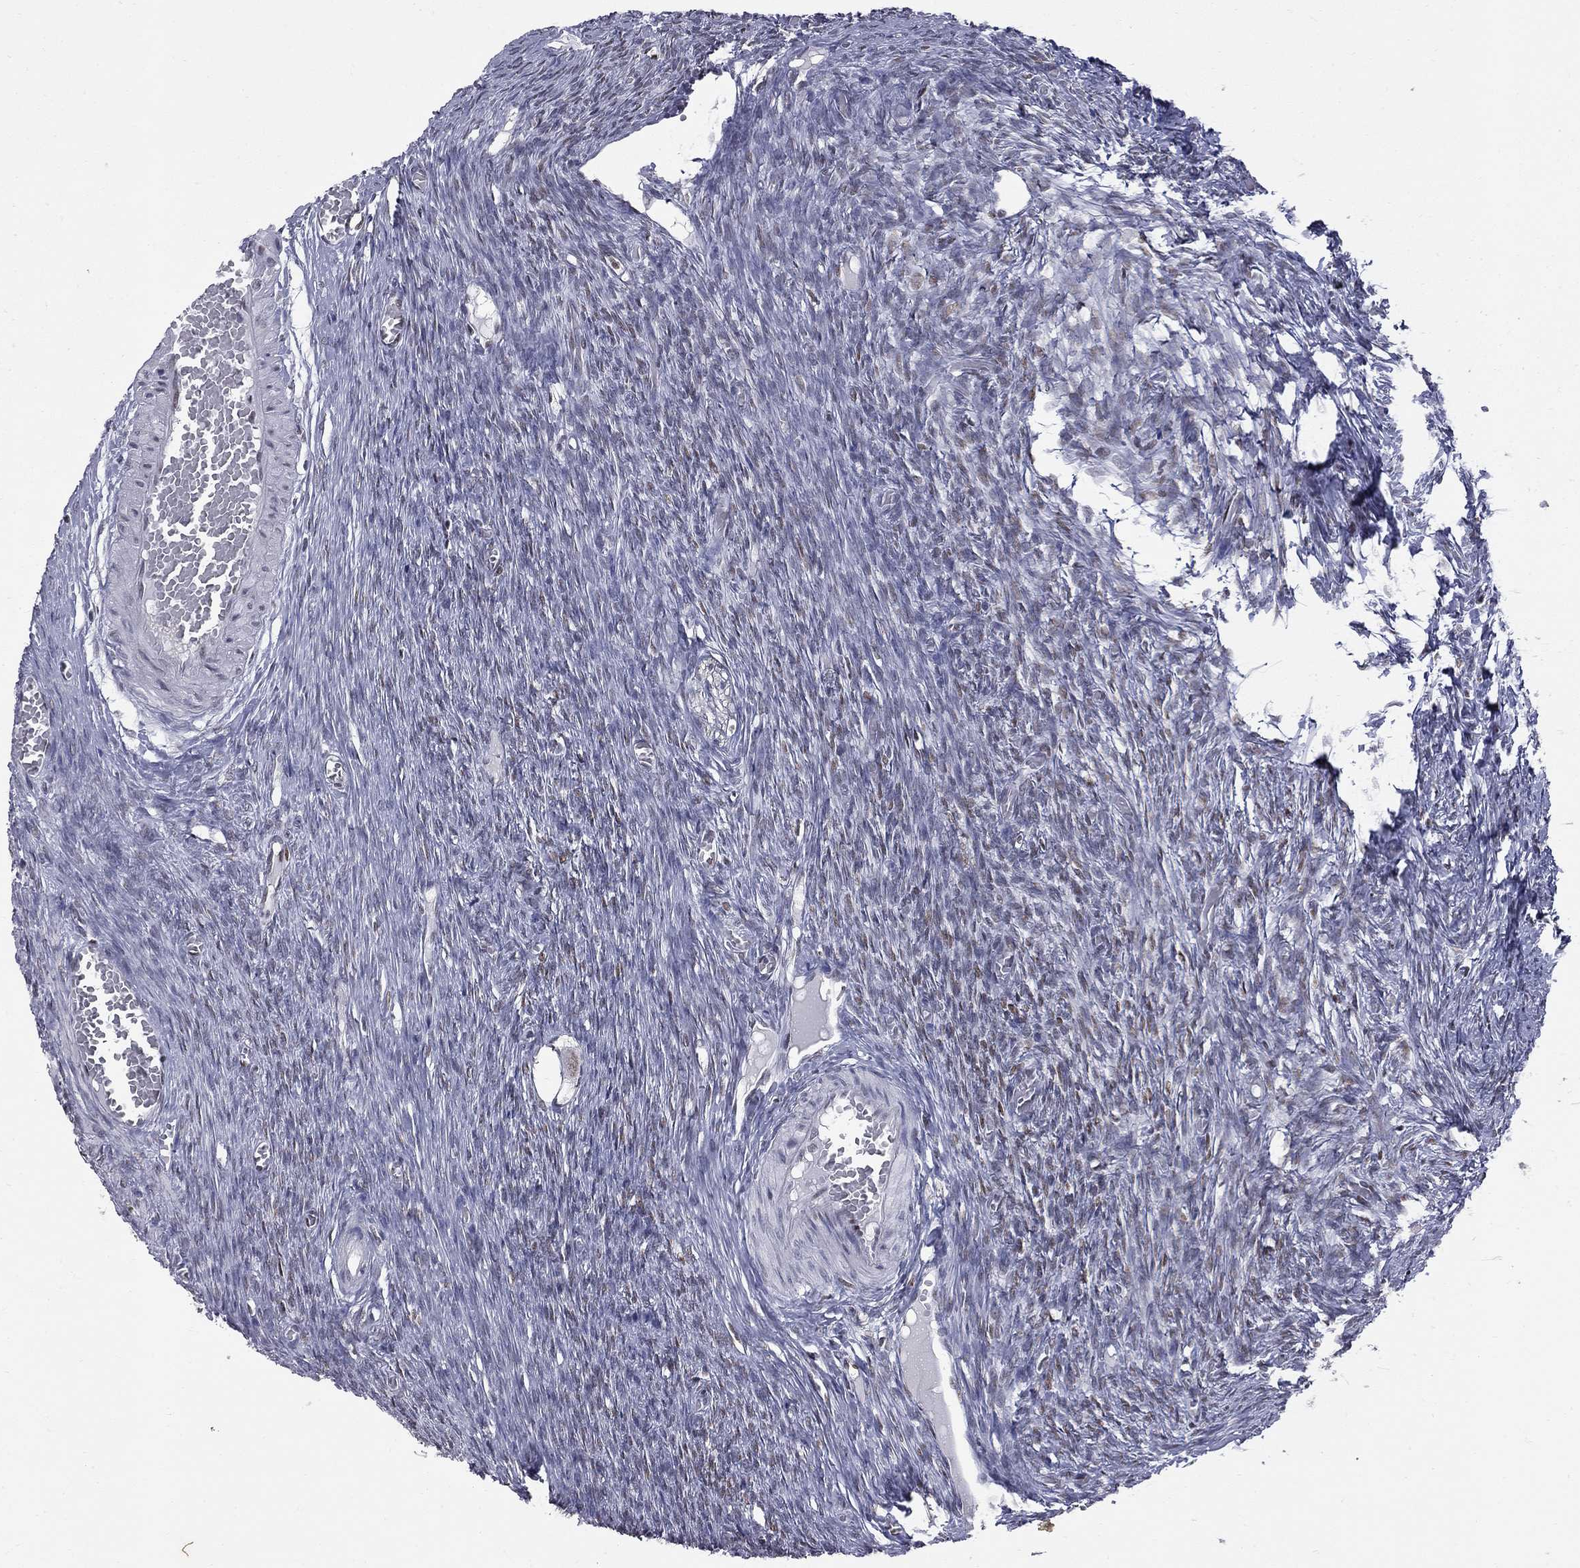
{"staining": {"intensity": "negative", "quantity": "none", "location": "none"}, "tissue": "ovary", "cell_type": "Ovarian stroma cells", "image_type": "normal", "snomed": [{"axis": "morphology", "description": "Normal tissue, NOS"}, {"axis": "topography", "description": "Ovary"}], "caption": "Unremarkable ovary was stained to show a protein in brown. There is no significant positivity in ovarian stroma cells. (DAB (3,3'-diaminobenzidine) IHC, high magnification).", "gene": "ZNF154", "patient": {"sex": "female", "age": 27}}